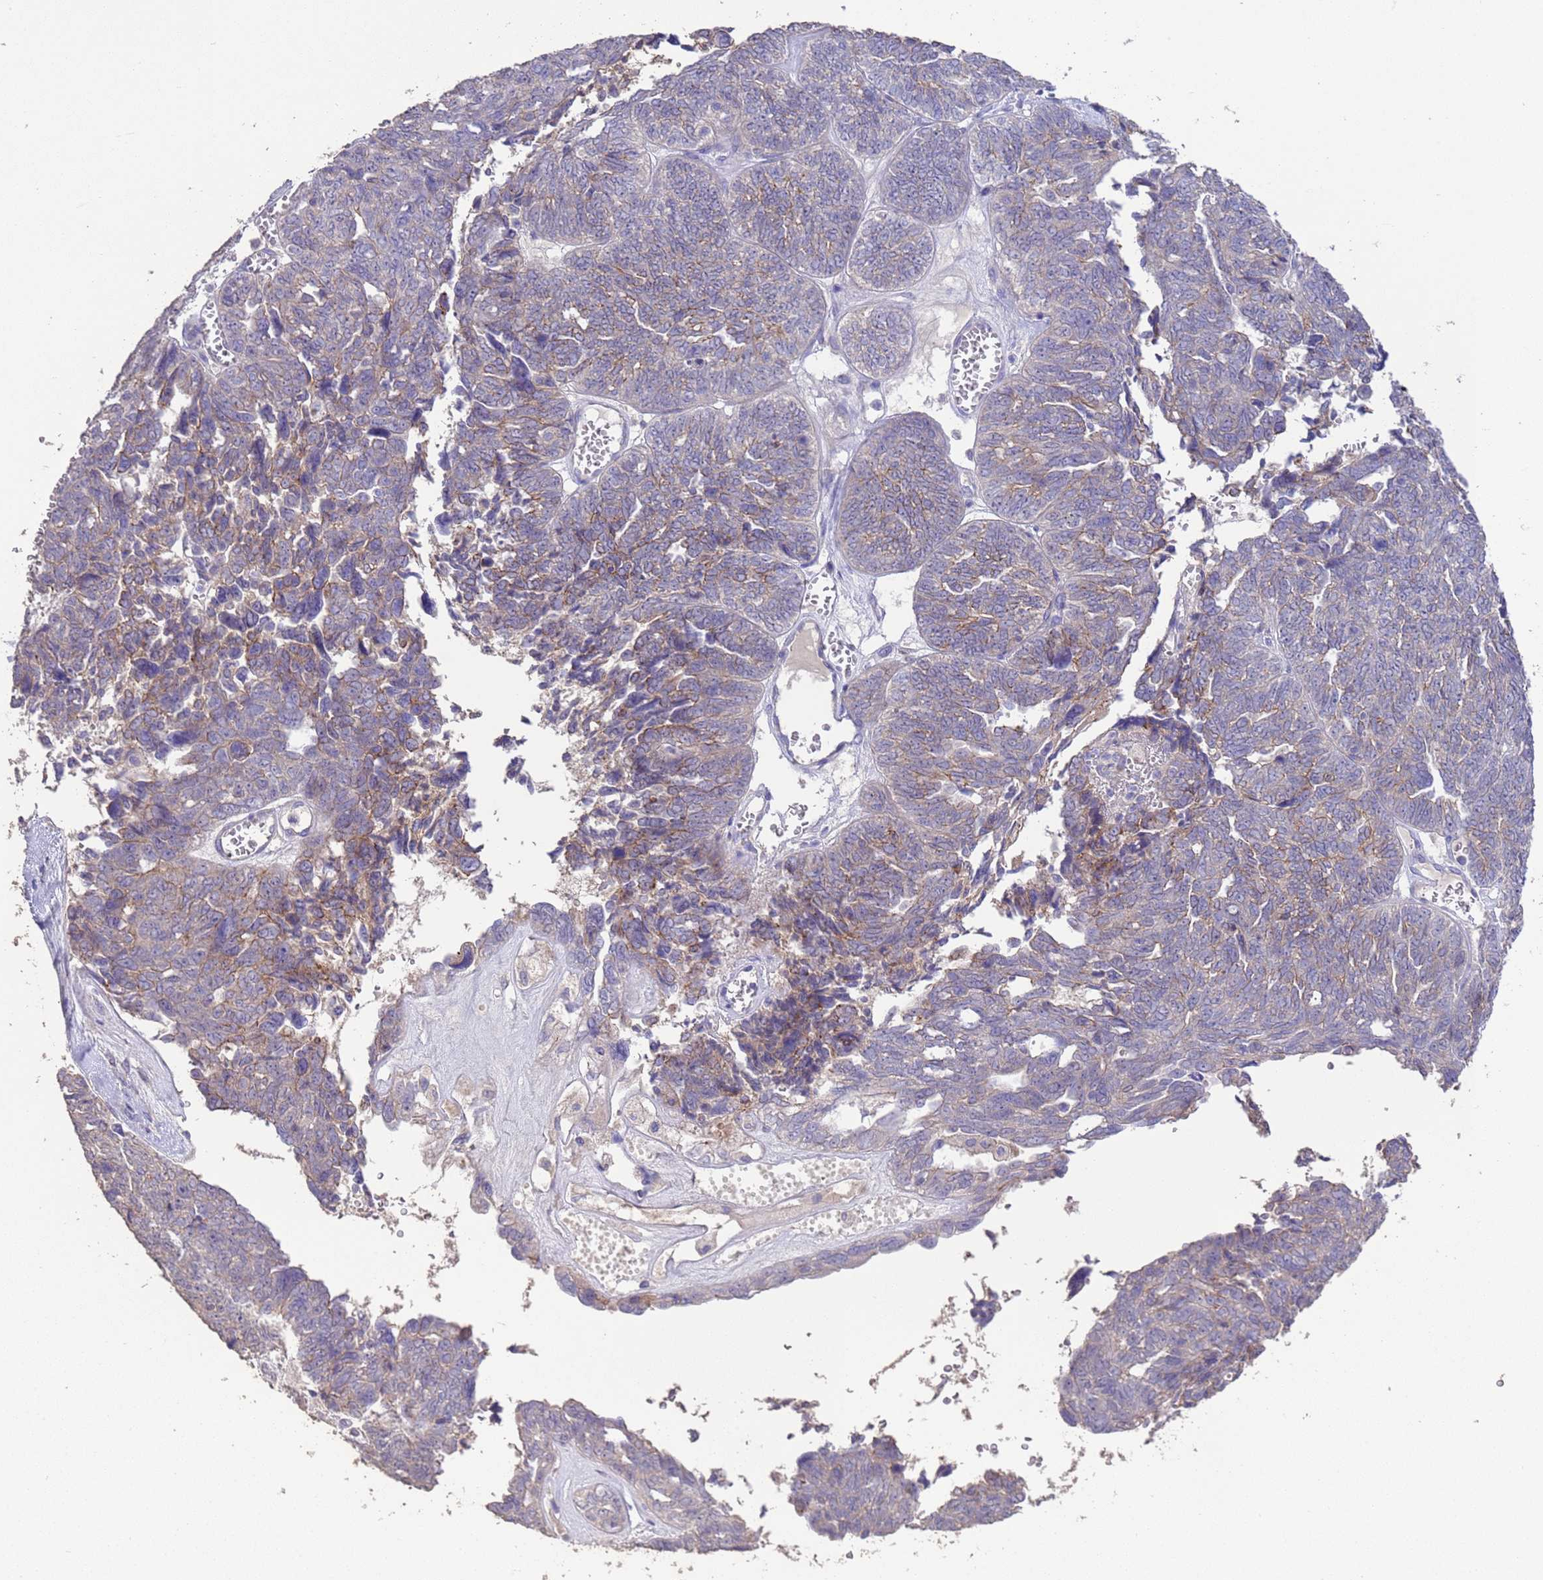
{"staining": {"intensity": "moderate", "quantity": "<25%", "location": "cytoplasmic/membranous"}, "tissue": "ovarian cancer", "cell_type": "Tumor cells", "image_type": "cancer", "snomed": [{"axis": "morphology", "description": "Cystadenocarcinoma, serous, NOS"}, {"axis": "topography", "description": "Ovary"}], "caption": "DAB immunohistochemical staining of ovarian cancer exhibits moderate cytoplasmic/membranous protein staining in about <25% of tumor cells.", "gene": "SLC9B2", "patient": {"sex": "female", "age": 79}}